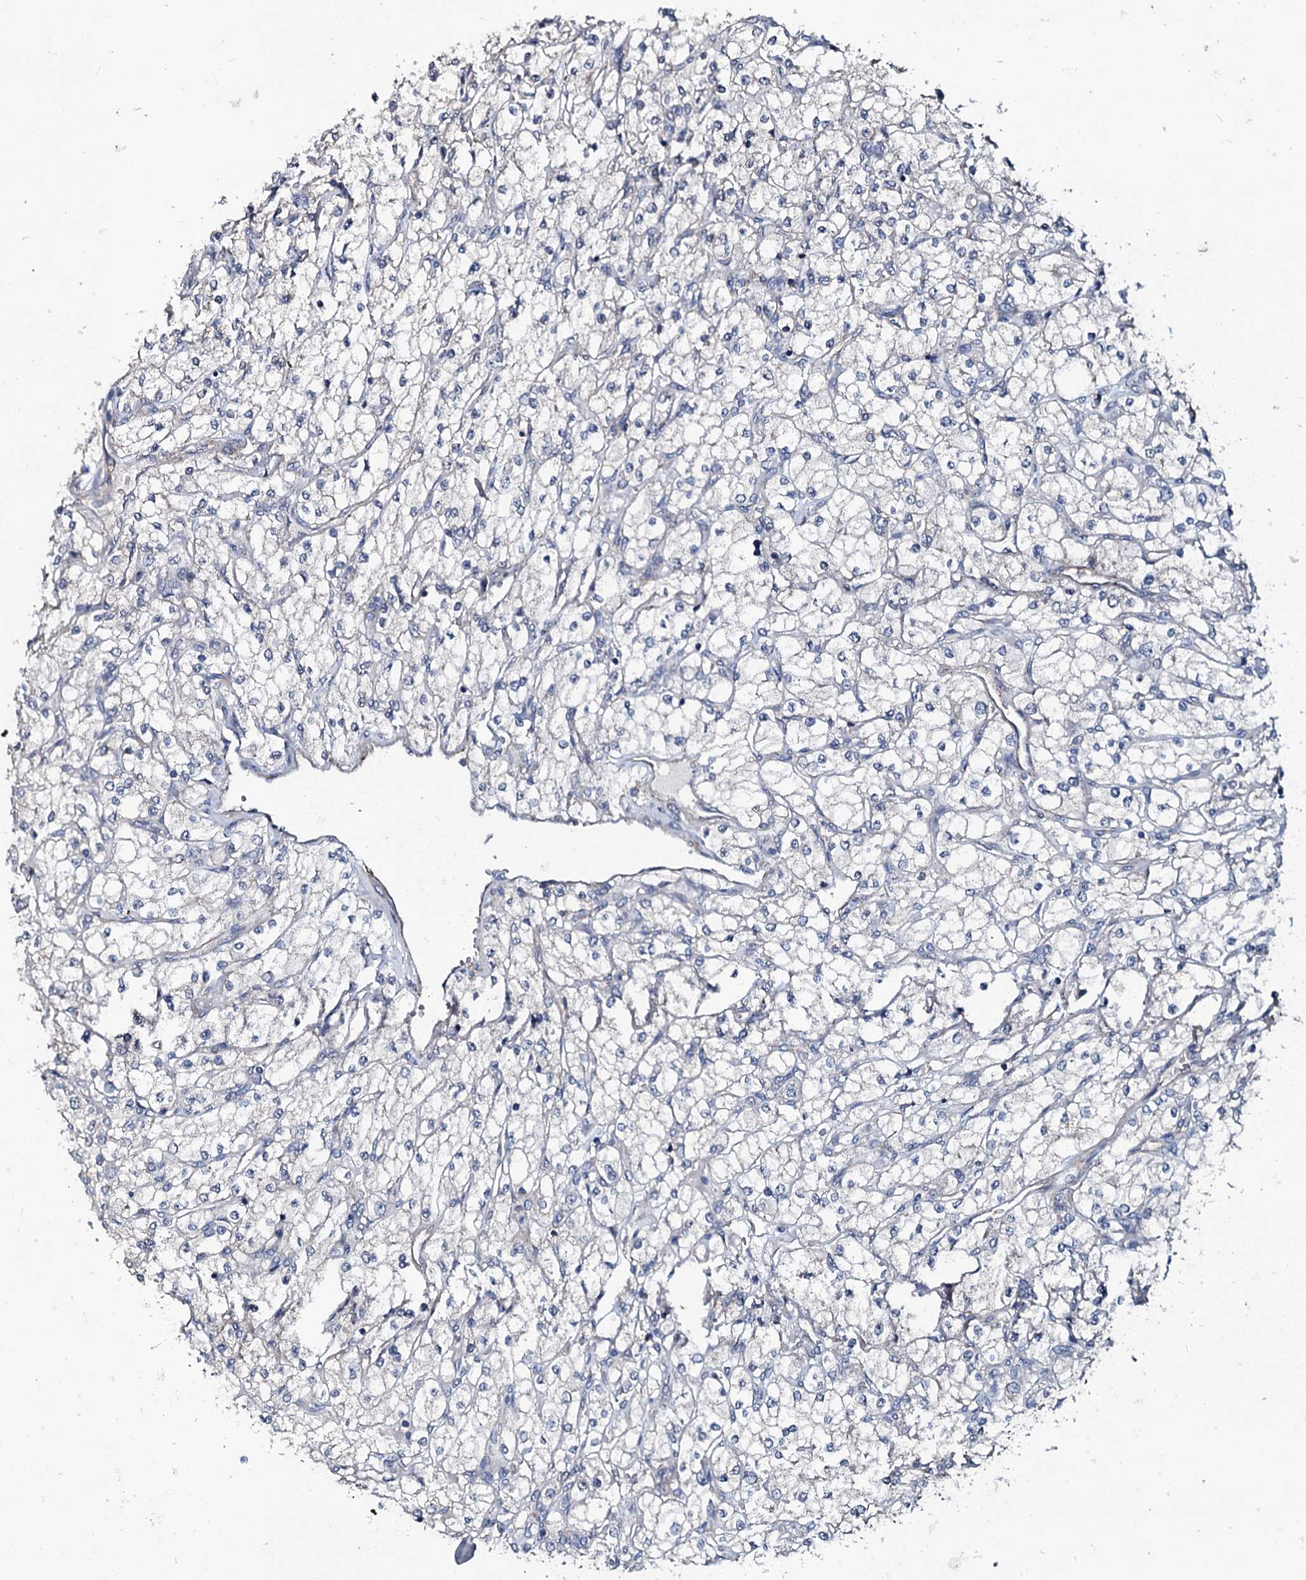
{"staining": {"intensity": "negative", "quantity": "none", "location": "none"}, "tissue": "renal cancer", "cell_type": "Tumor cells", "image_type": "cancer", "snomed": [{"axis": "morphology", "description": "Adenocarcinoma, NOS"}, {"axis": "topography", "description": "Kidney"}], "caption": "An image of human renal adenocarcinoma is negative for staining in tumor cells.", "gene": "IL12B", "patient": {"sex": "male", "age": 80}}